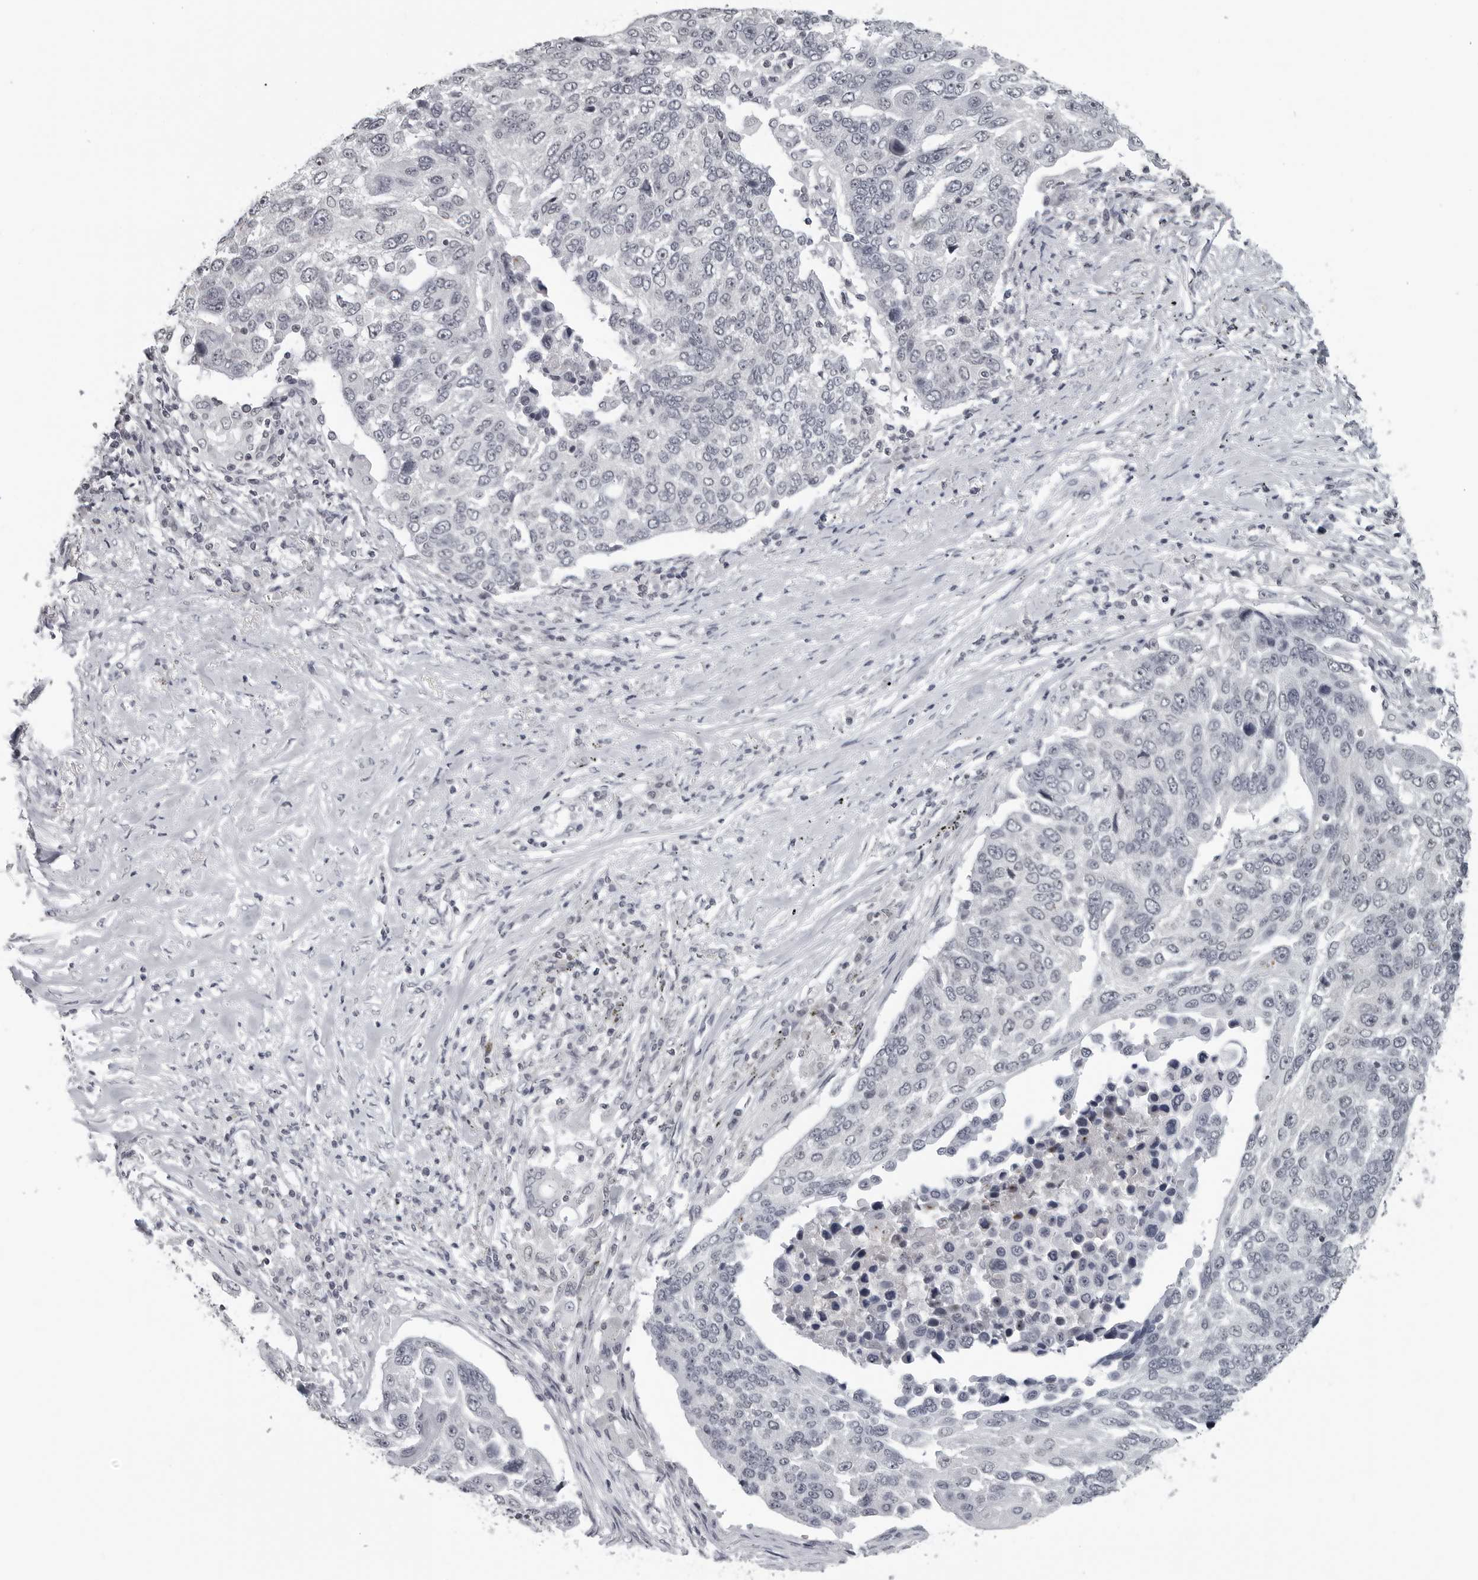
{"staining": {"intensity": "negative", "quantity": "none", "location": "none"}, "tissue": "lung cancer", "cell_type": "Tumor cells", "image_type": "cancer", "snomed": [{"axis": "morphology", "description": "Squamous cell carcinoma, NOS"}, {"axis": "topography", "description": "Lung"}], "caption": "Lung squamous cell carcinoma was stained to show a protein in brown. There is no significant staining in tumor cells. (DAB immunohistochemistry visualized using brightfield microscopy, high magnification).", "gene": "DDX54", "patient": {"sex": "male", "age": 66}}